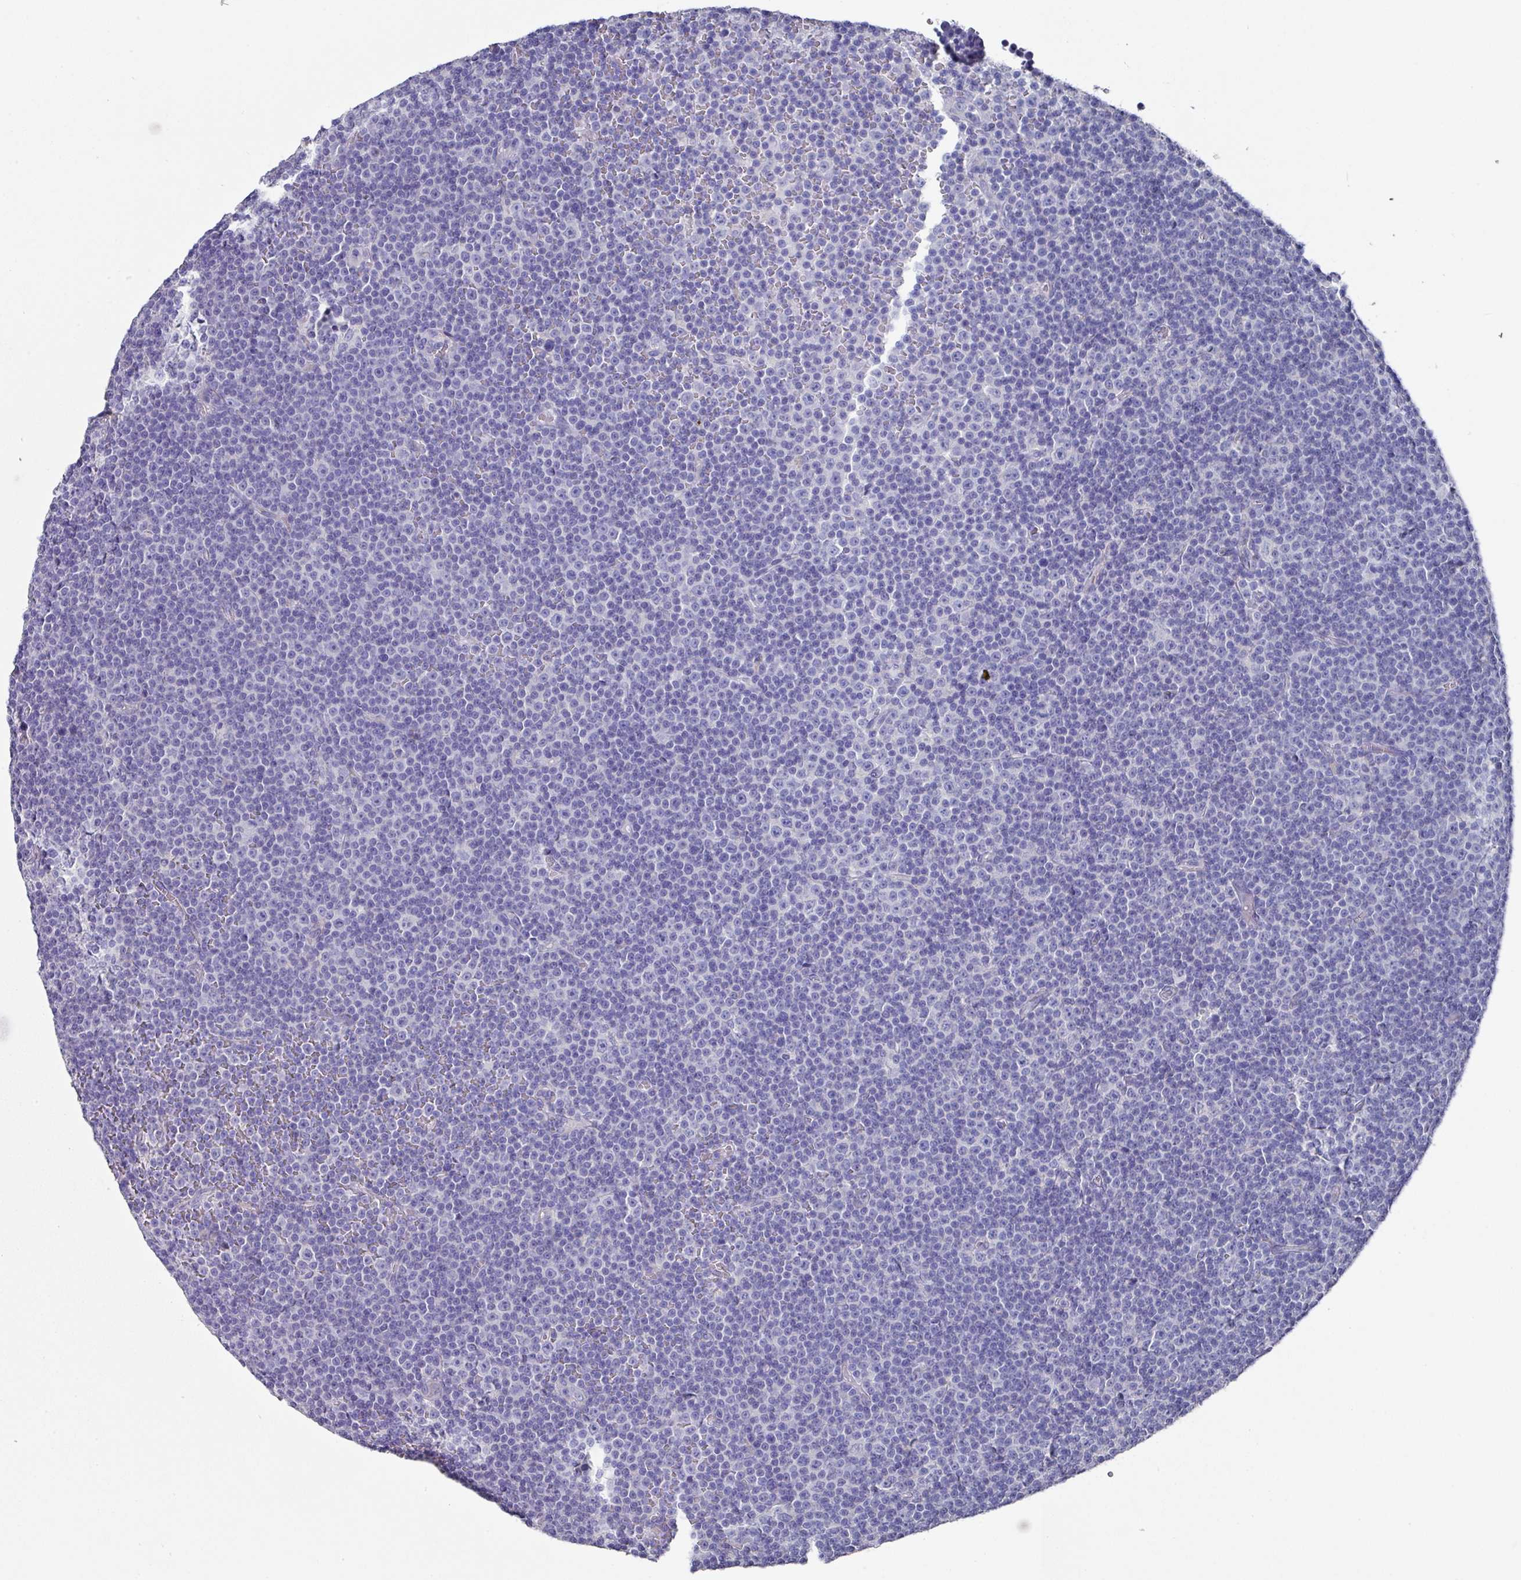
{"staining": {"intensity": "negative", "quantity": "none", "location": "none"}, "tissue": "lymphoma", "cell_type": "Tumor cells", "image_type": "cancer", "snomed": [{"axis": "morphology", "description": "Malignant lymphoma, non-Hodgkin's type, Low grade"}, {"axis": "topography", "description": "Lymph node"}], "caption": "Lymphoma was stained to show a protein in brown. There is no significant staining in tumor cells.", "gene": "DAZL", "patient": {"sex": "female", "age": 67}}